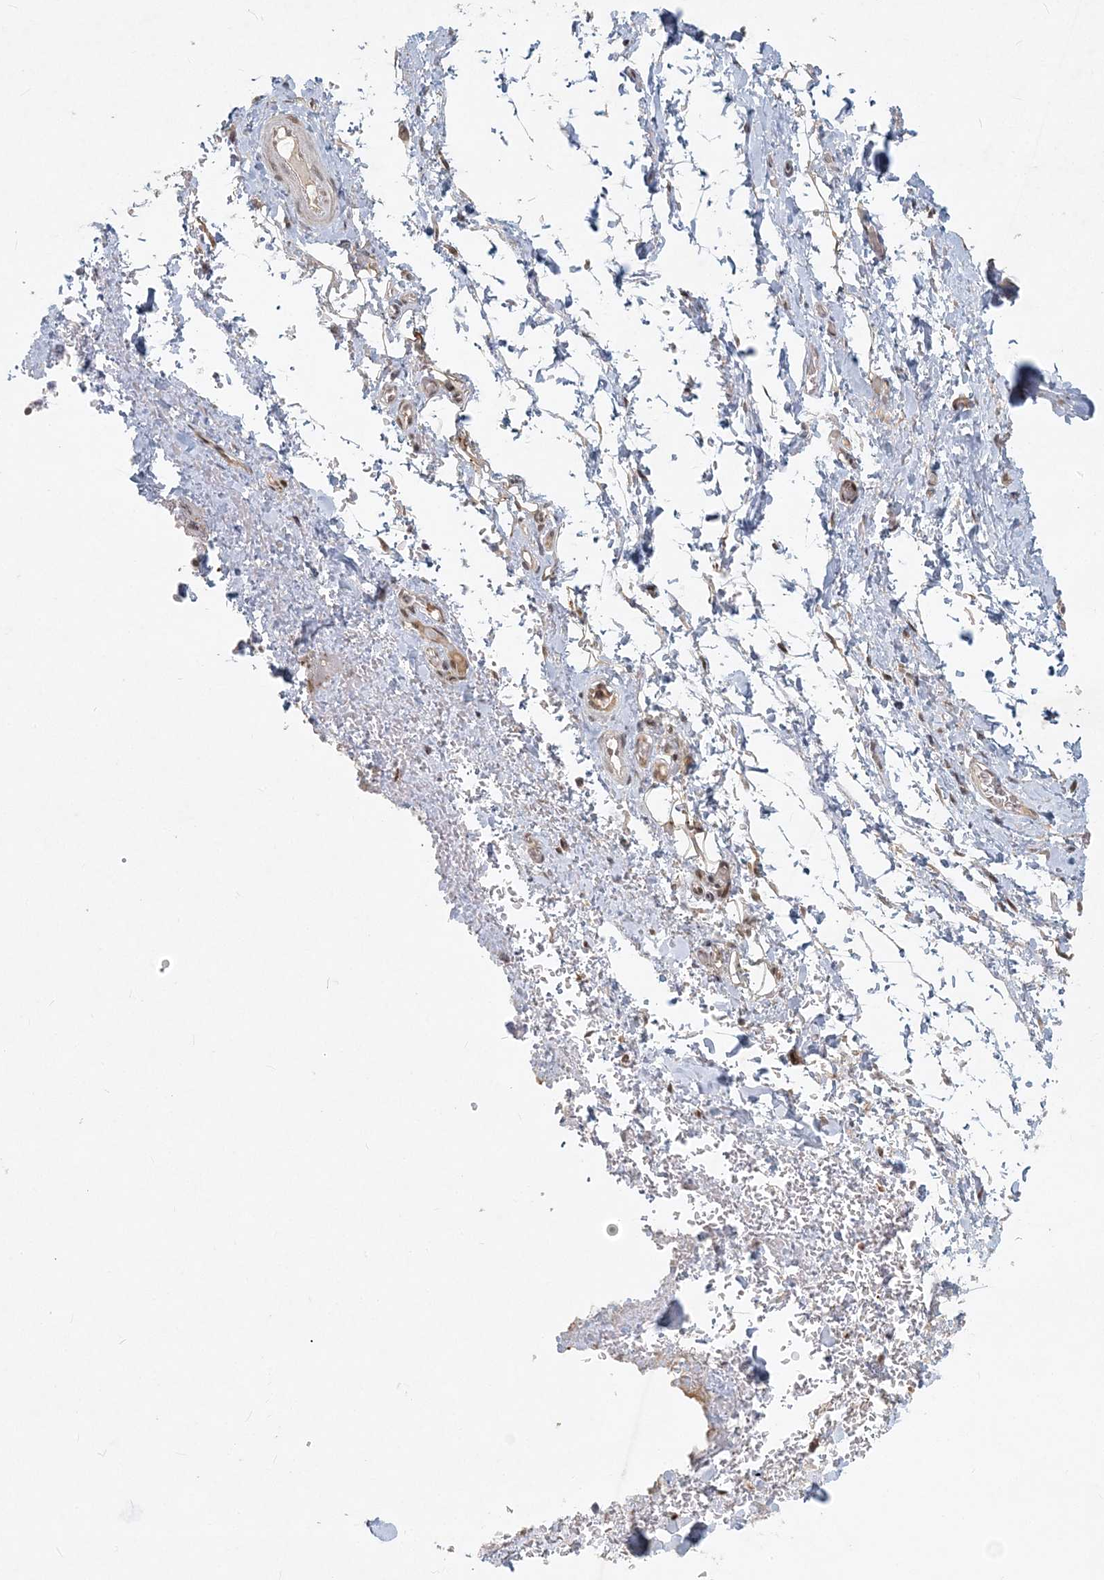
{"staining": {"intensity": "moderate", "quantity": ">75%", "location": "nuclear"}, "tissue": "soft tissue", "cell_type": "Fibroblasts", "image_type": "normal", "snomed": [{"axis": "morphology", "description": "Normal tissue, NOS"}, {"axis": "morphology", "description": "Adenocarcinoma, NOS"}, {"axis": "topography", "description": "Stomach, upper"}, {"axis": "topography", "description": "Peripheral nerve tissue"}], "caption": "Moderate nuclear positivity is present in about >75% of fibroblasts in unremarkable soft tissue.", "gene": "BAZ1B", "patient": {"sex": "male", "age": 62}}